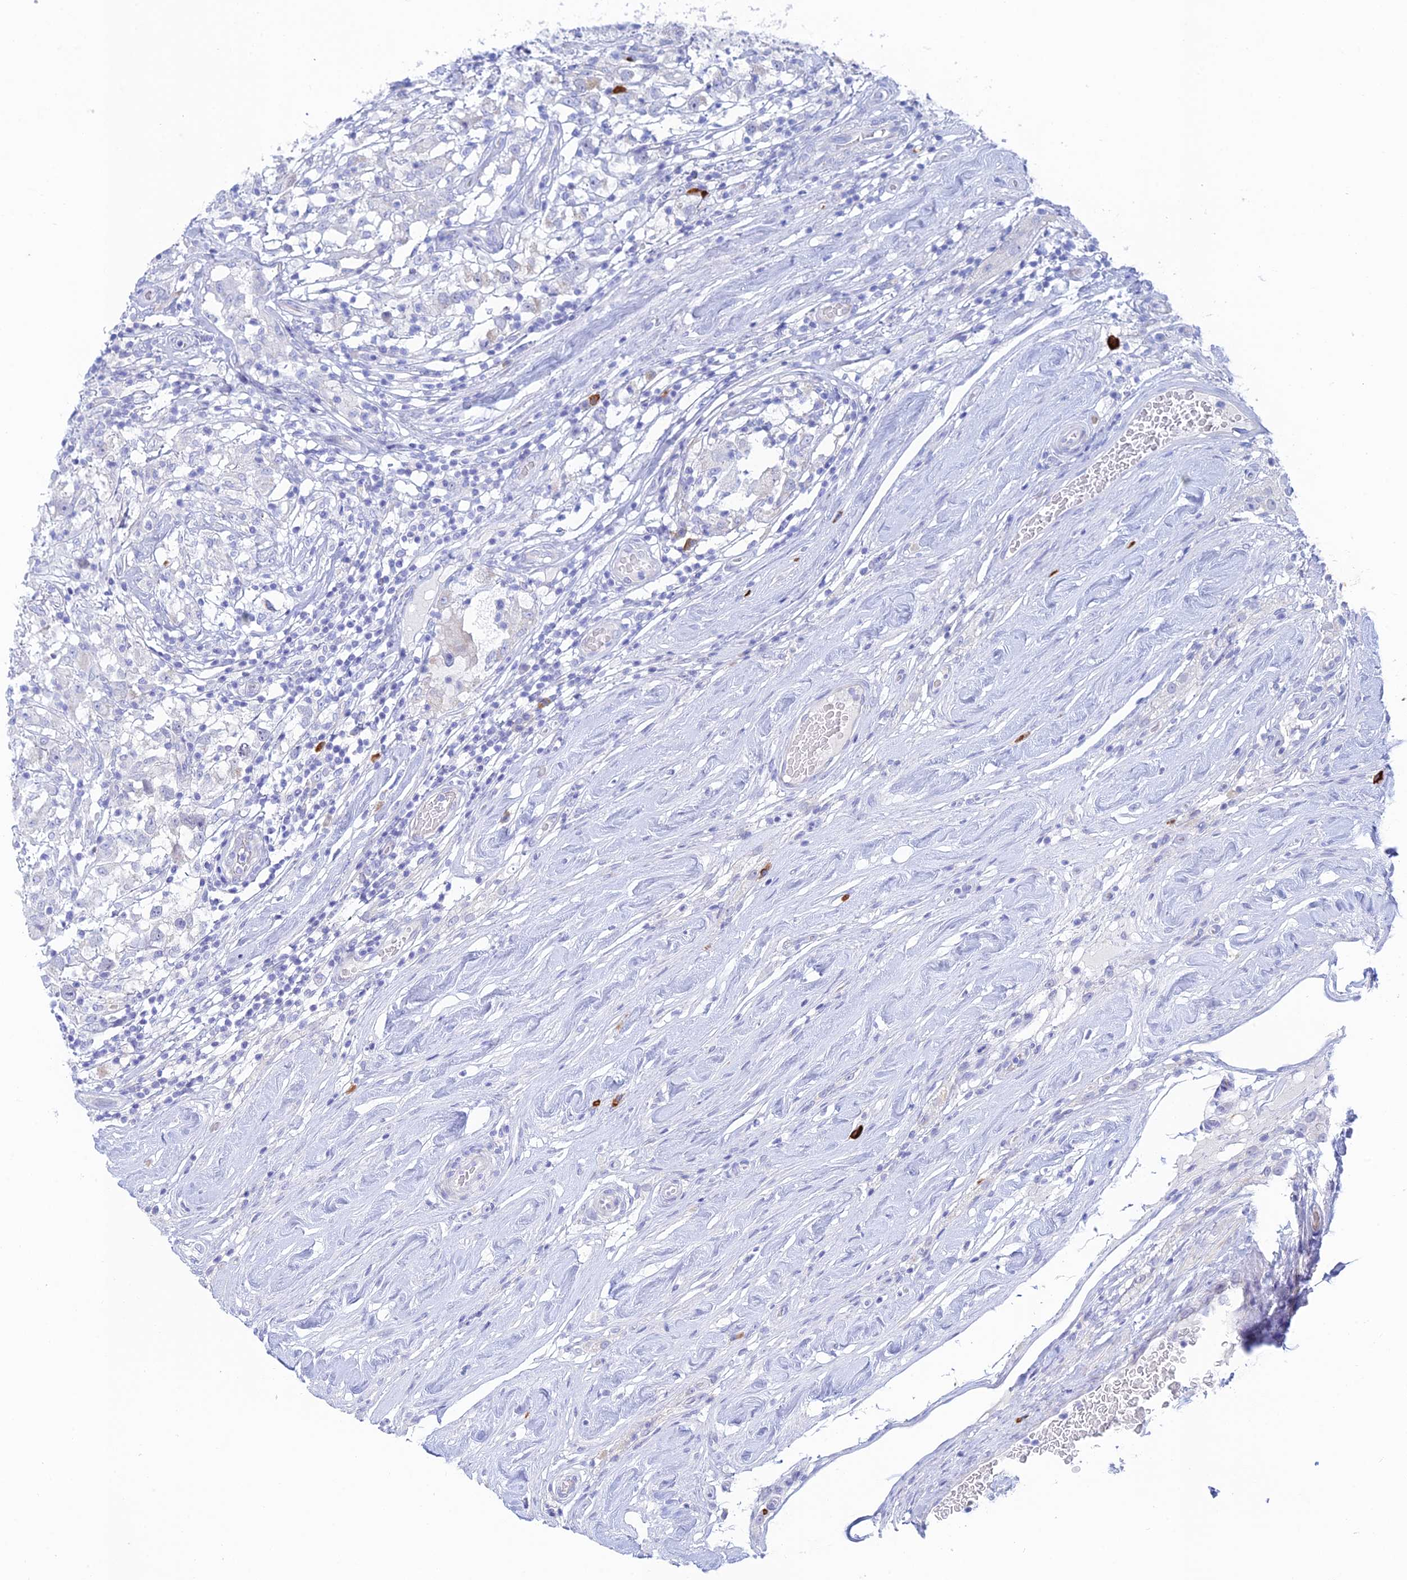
{"staining": {"intensity": "negative", "quantity": "none", "location": "none"}, "tissue": "testis cancer", "cell_type": "Tumor cells", "image_type": "cancer", "snomed": [{"axis": "morphology", "description": "Seminoma, NOS"}, {"axis": "topography", "description": "Testis"}], "caption": "IHC of testis seminoma shows no expression in tumor cells.", "gene": "CEP152", "patient": {"sex": "male", "age": 46}}